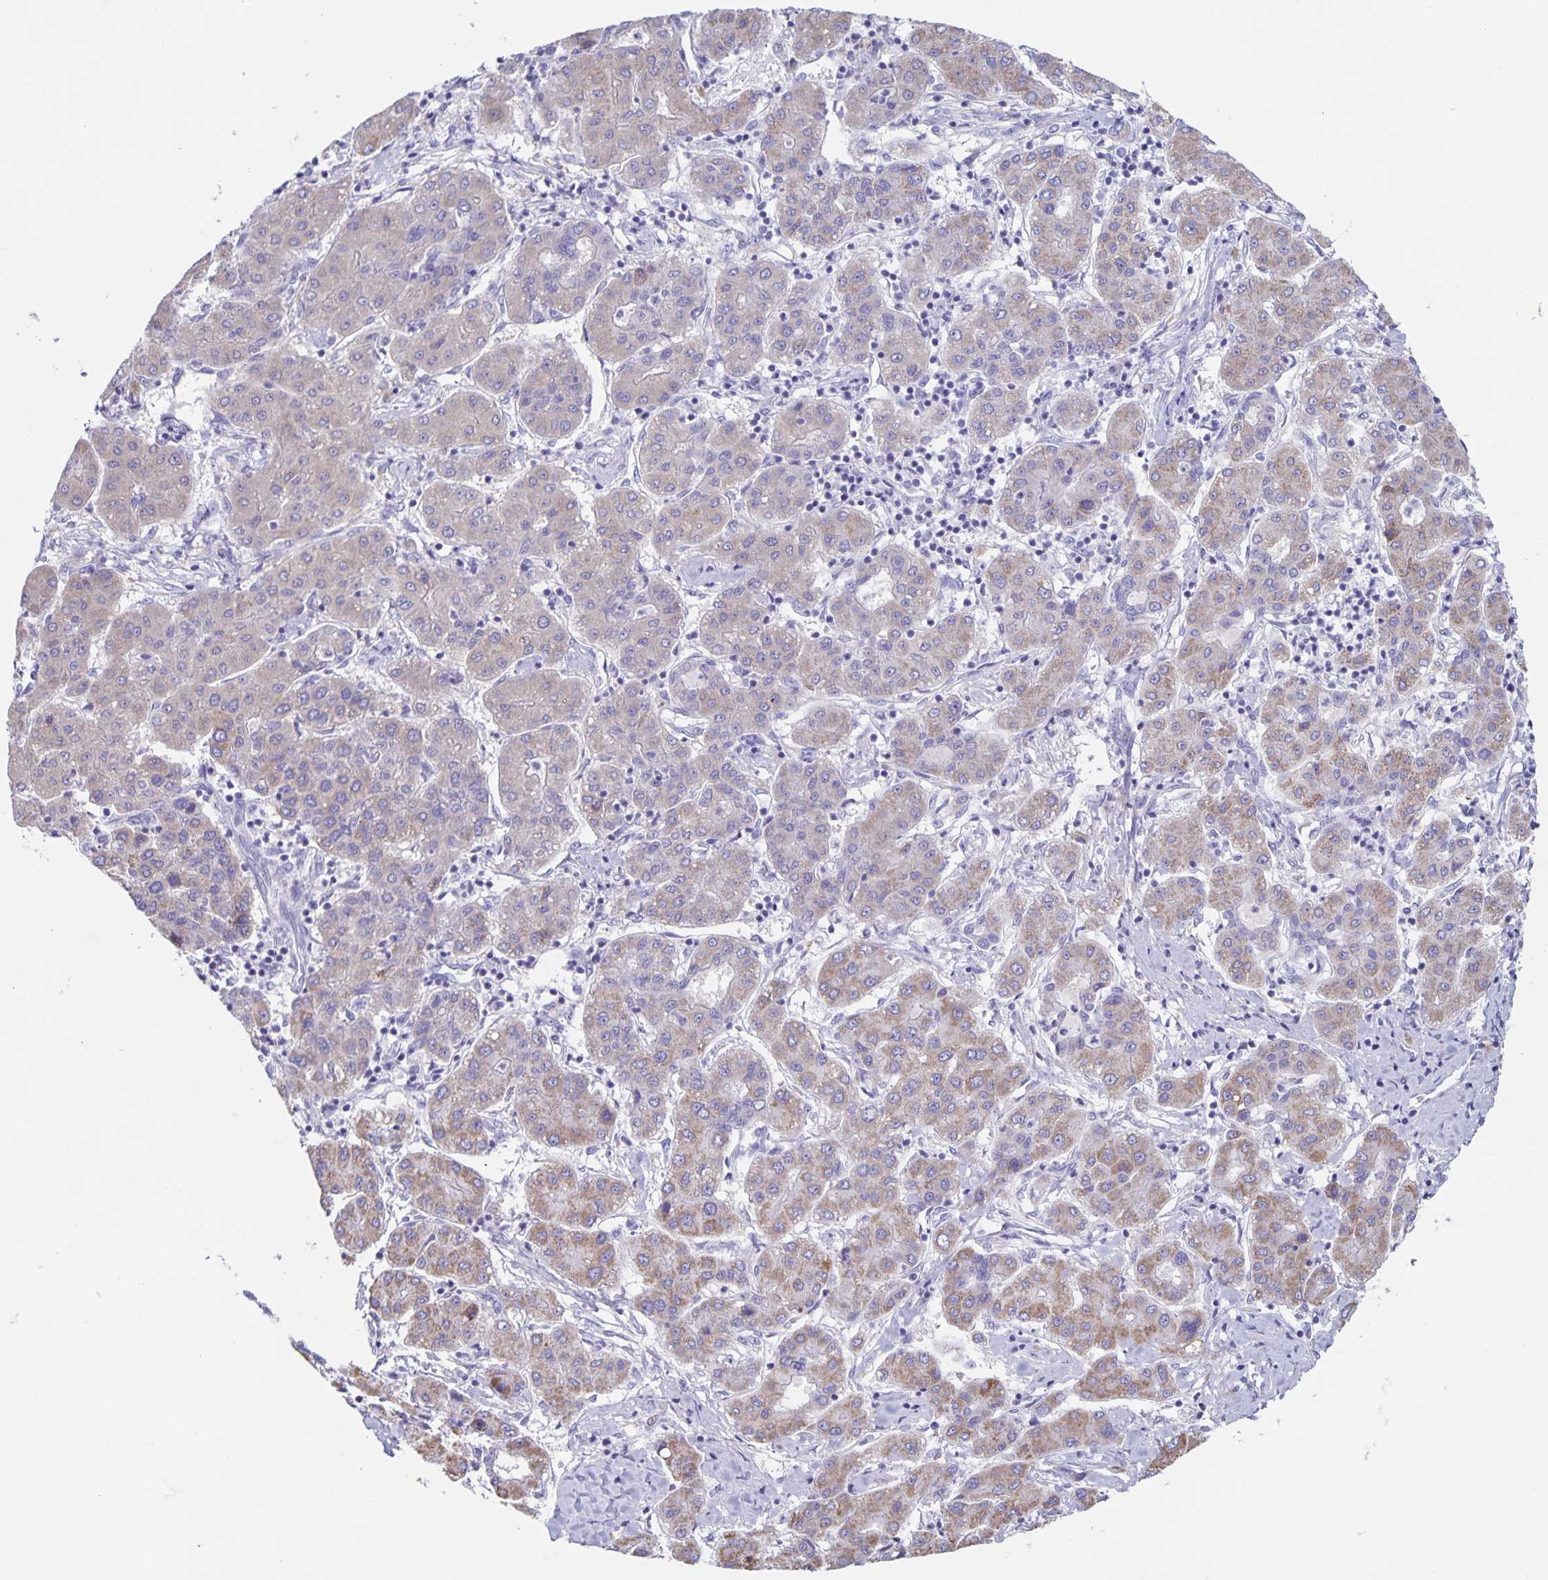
{"staining": {"intensity": "weak", "quantity": "25%-75%", "location": "cytoplasmic/membranous"}, "tissue": "liver cancer", "cell_type": "Tumor cells", "image_type": "cancer", "snomed": [{"axis": "morphology", "description": "Carcinoma, Hepatocellular, NOS"}, {"axis": "topography", "description": "Liver"}], "caption": "Immunohistochemical staining of human liver hepatocellular carcinoma displays weak cytoplasmic/membranous protein staining in about 25%-75% of tumor cells.", "gene": "RPL36A", "patient": {"sex": "male", "age": 65}}